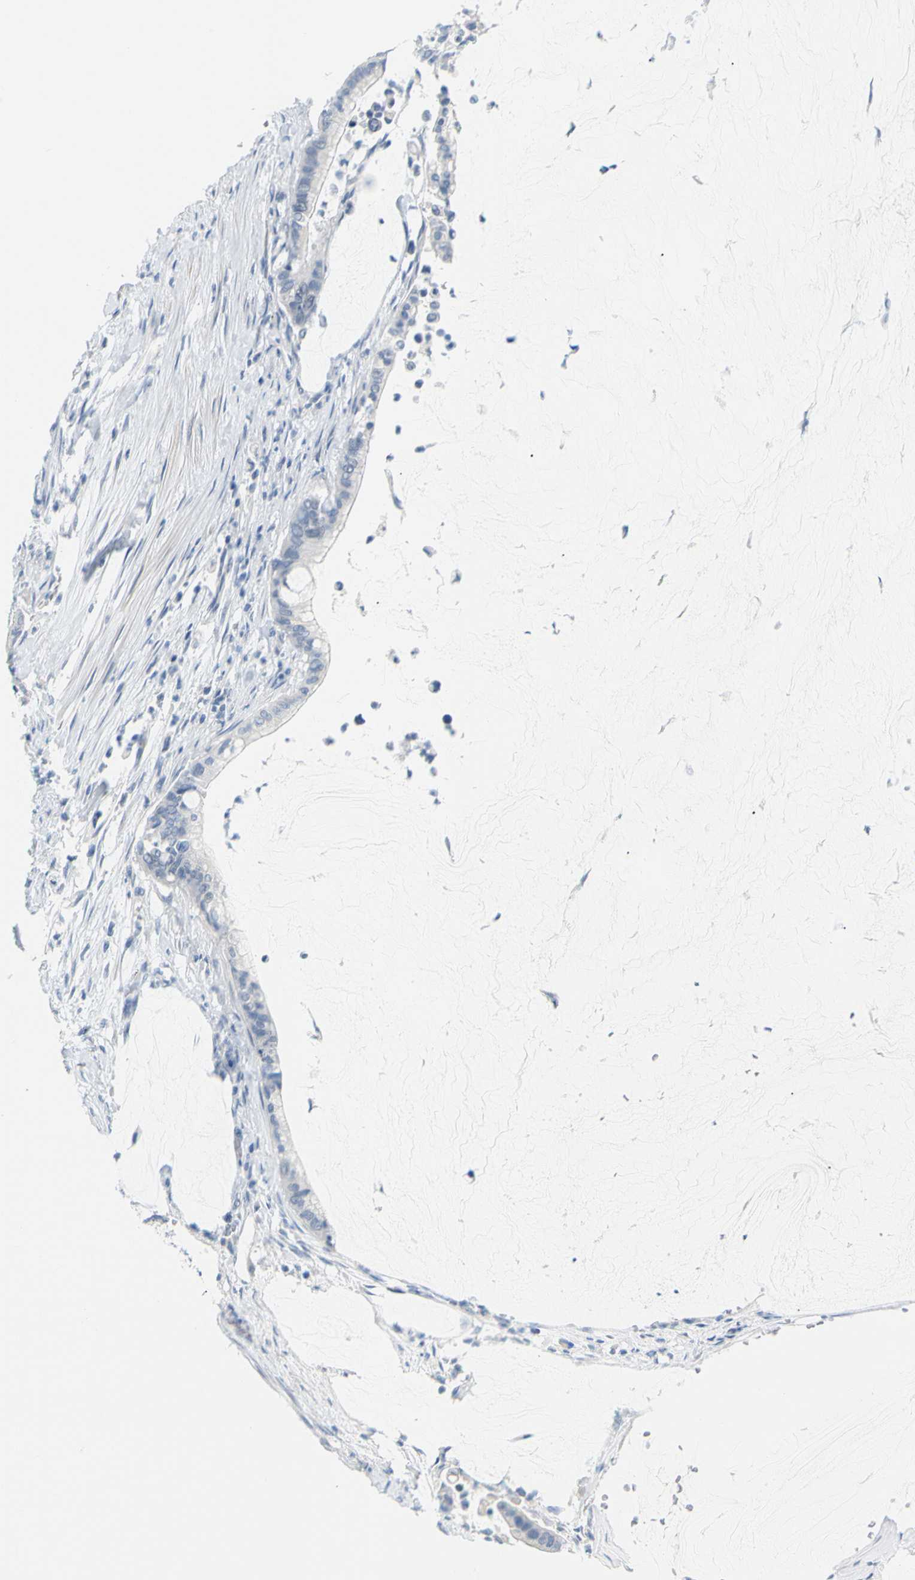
{"staining": {"intensity": "negative", "quantity": "none", "location": "none"}, "tissue": "pancreatic cancer", "cell_type": "Tumor cells", "image_type": "cancer", "snomed": [{"axis": "morphology", "description": "Adenocarcinoma, NOS"}, {"axis": "topography", "description": "Pancreas"}], "caption": "The micrograph exhibits no staining of tumor cells in pancreatic cancer. The staining was performed using DAB (3,3'-diaminobenzidine) to visualize the protein expression in brown, while the nuclei were stained in blue with hematoxylin (Magnification: 20x).", "gene": "OPN1SW", "patient": {"sex": "male", "age": 41}}